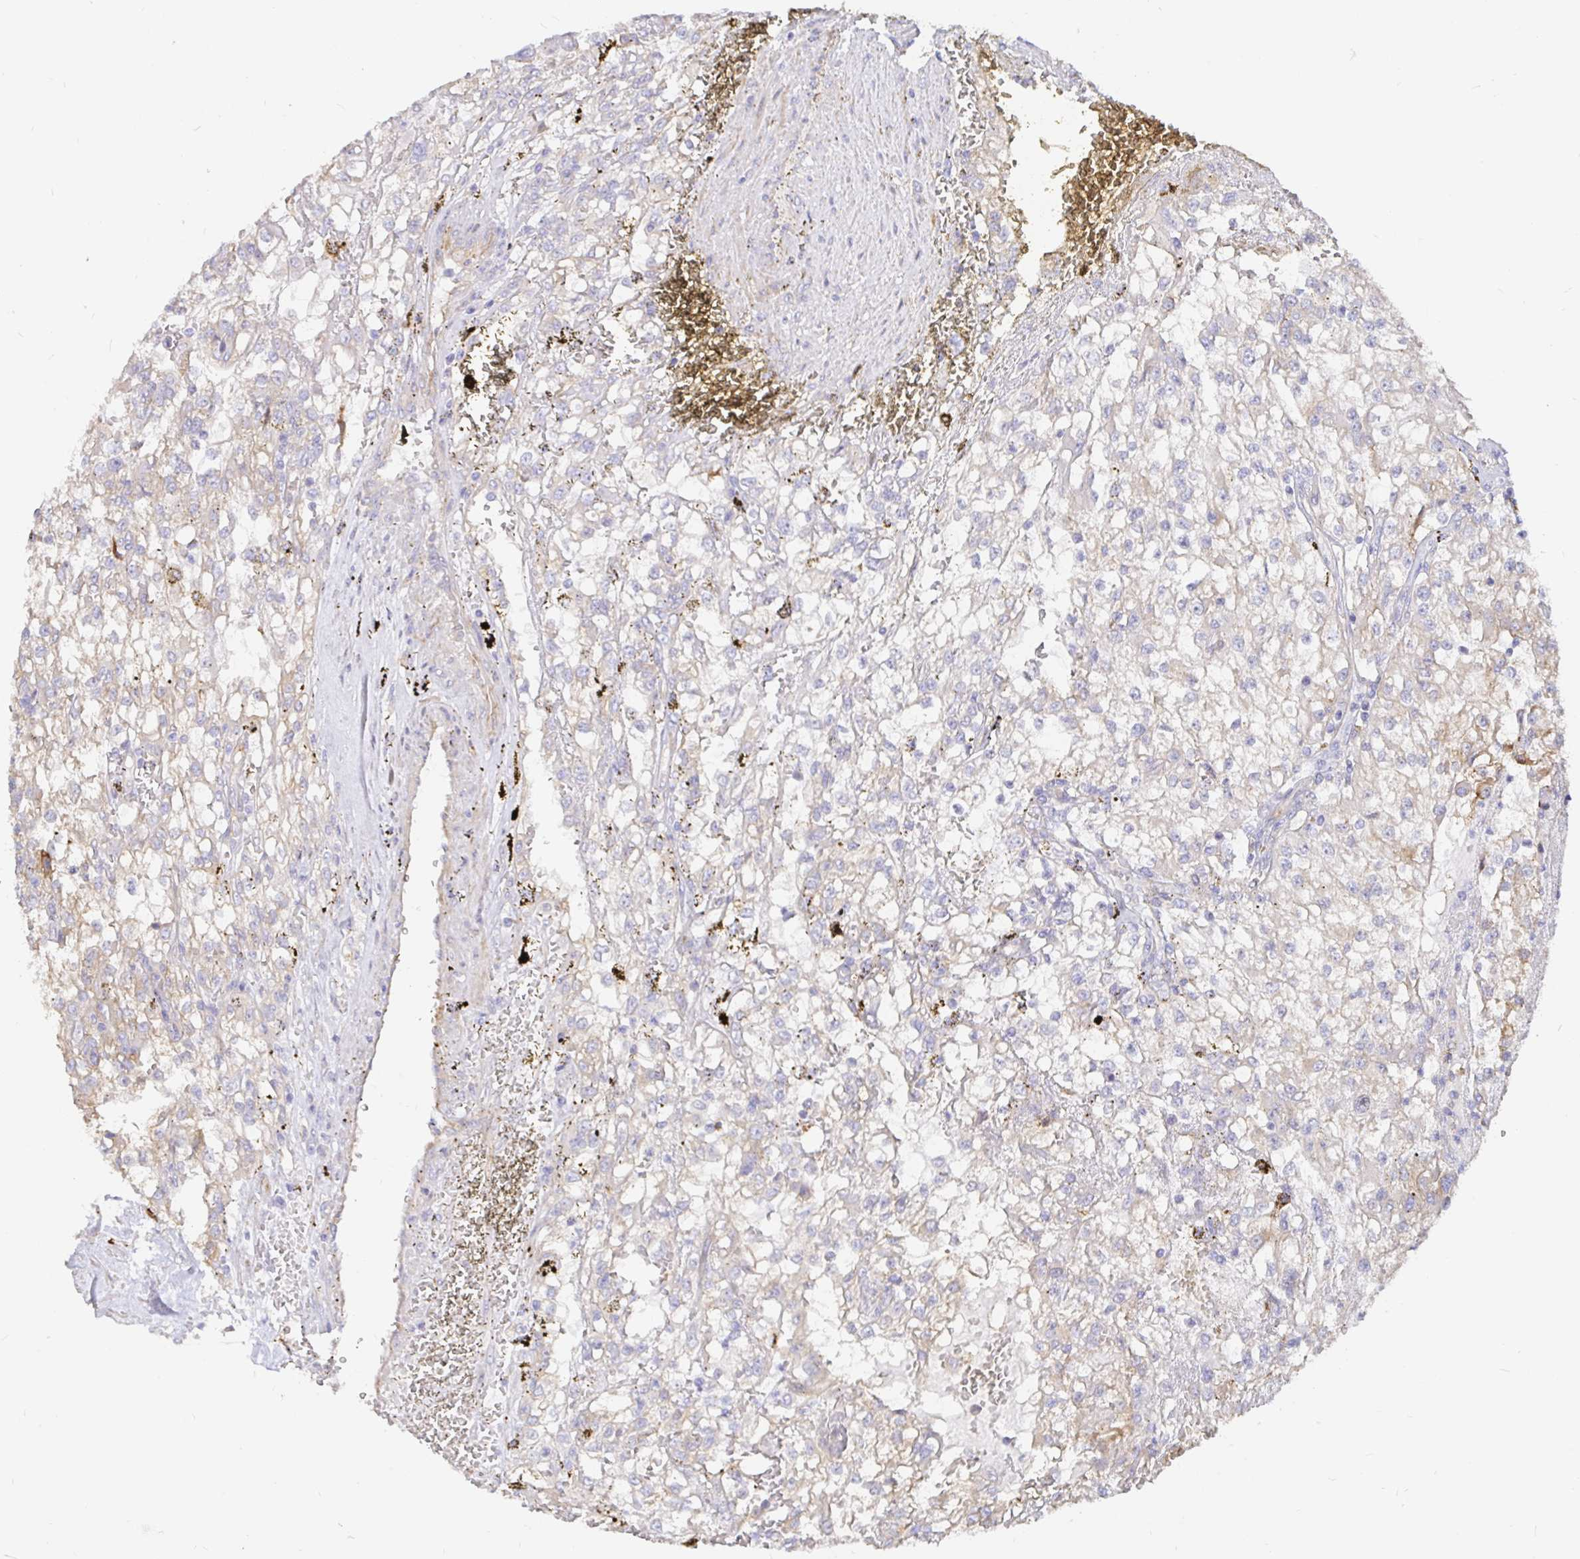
{"staining": {"intensity": "negative", "quantity": "none", "location": "none"}, "tissue": "renal cancer", "cell_type": "Tumor cells", "image_type": "cancer", "snomed": [{"axis": "morphology", "description": "Adenocarcinoma, NOS"}, {"axis": "topography", "description": "Kidney"}], "caption": "Adenocarcinoma (renal) stained for a protein using immunohistochemistry (IHC) reveals no positivity tumor cells.", "gene": "KCTD19", "patient": {"sex": "female", "age": 74}}